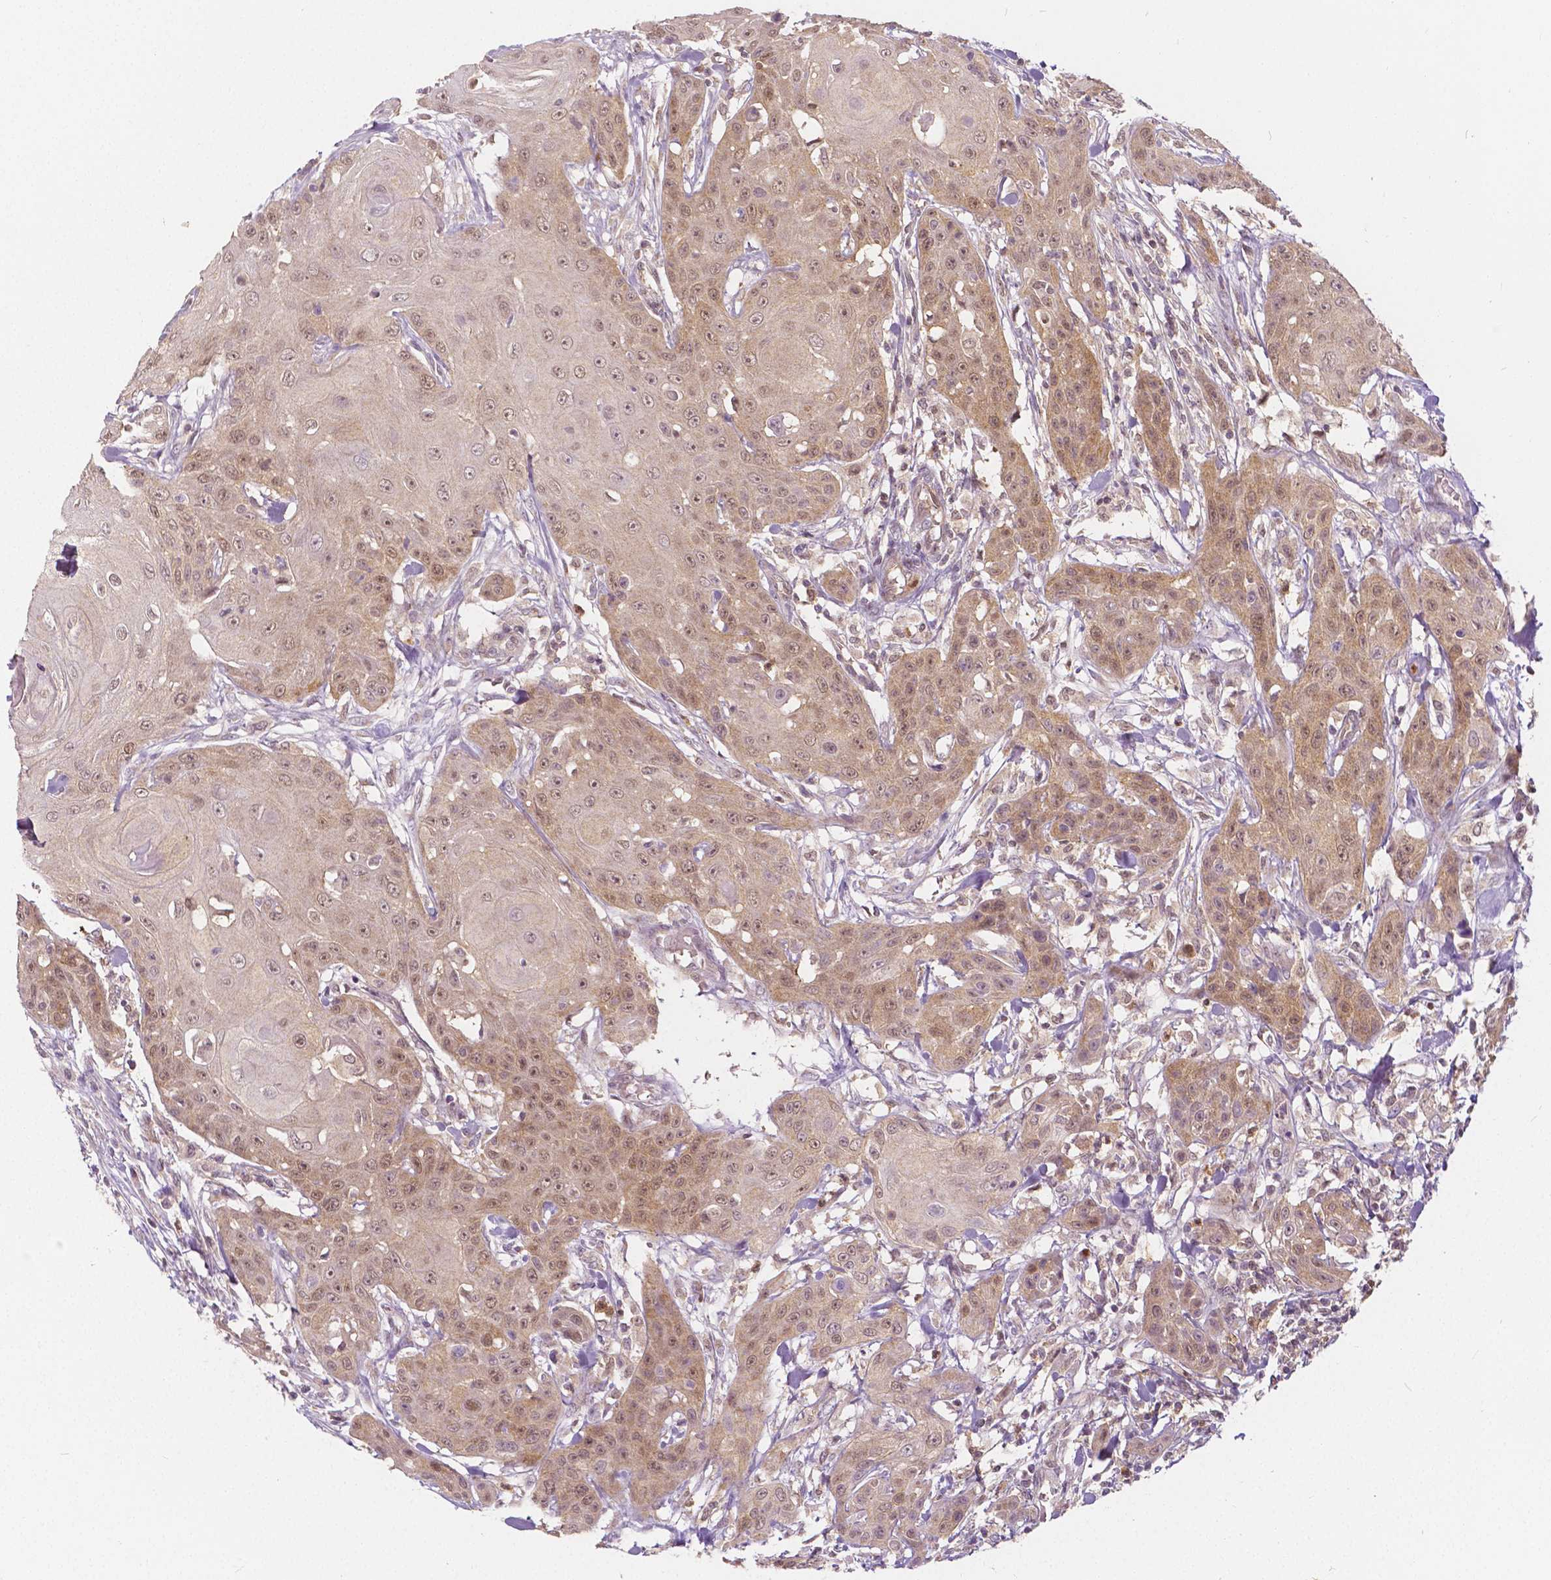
{"staining": {"intensity": "moderate", "quantity": ">75%", "location": "cytoplasmic/membranous,nuclear"}, "tissue": "head and neck cancer", "cell_type": "Tumor cells", "image_type": "cancer", "snomed": [{"axis": "morphology", "description": "Squamous cell carcinoma, NOS"}, {"axis": "topography", "description": "Oral tissue"}, {"axis": "topography", "description": "Head-Neck"}], "caption": "A medium amount of moderate cytoplasmic/membranous and nuclear positivity is present in about >75% of tumor cells in squamous cell carcinoma (head and neck) tissue.", "gene": "NAPRT", "patient": {"sex": "female", "age": 55}}